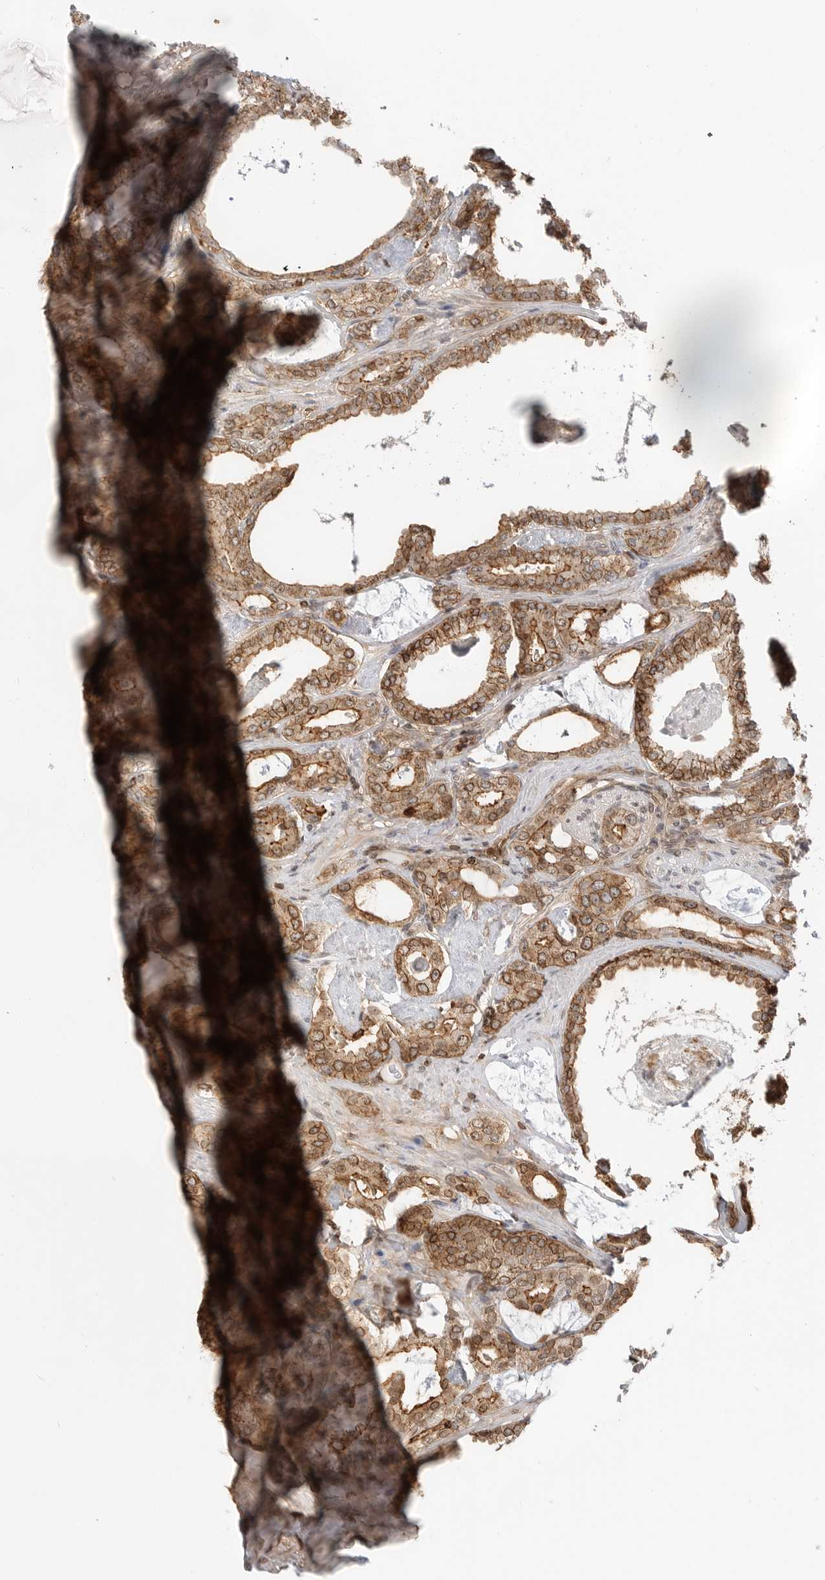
{"staining": {"intensity": "moderate", "quantity": ">75%", "location": "cytoplasmic/membranous,nuclear"}, "tissue": "prostate cancer", "cell_type": "Tumor cells", "image_type": "cancer", "snomed": [{"axis": "morphology", "description": "Adenocarcinoma, Low grade"}, {"axis": "topography", "description": "Prostate"}], "caption": "Immunohistochemical staining of human low-grade adenocarcinoma (prostate) exhibits moderate cytoplasmic/membranous and nuclear protein positivity in about >75% of tumor cells.", "gene": "ANXA11", "patient": {"sex": "male", "age": 71}}